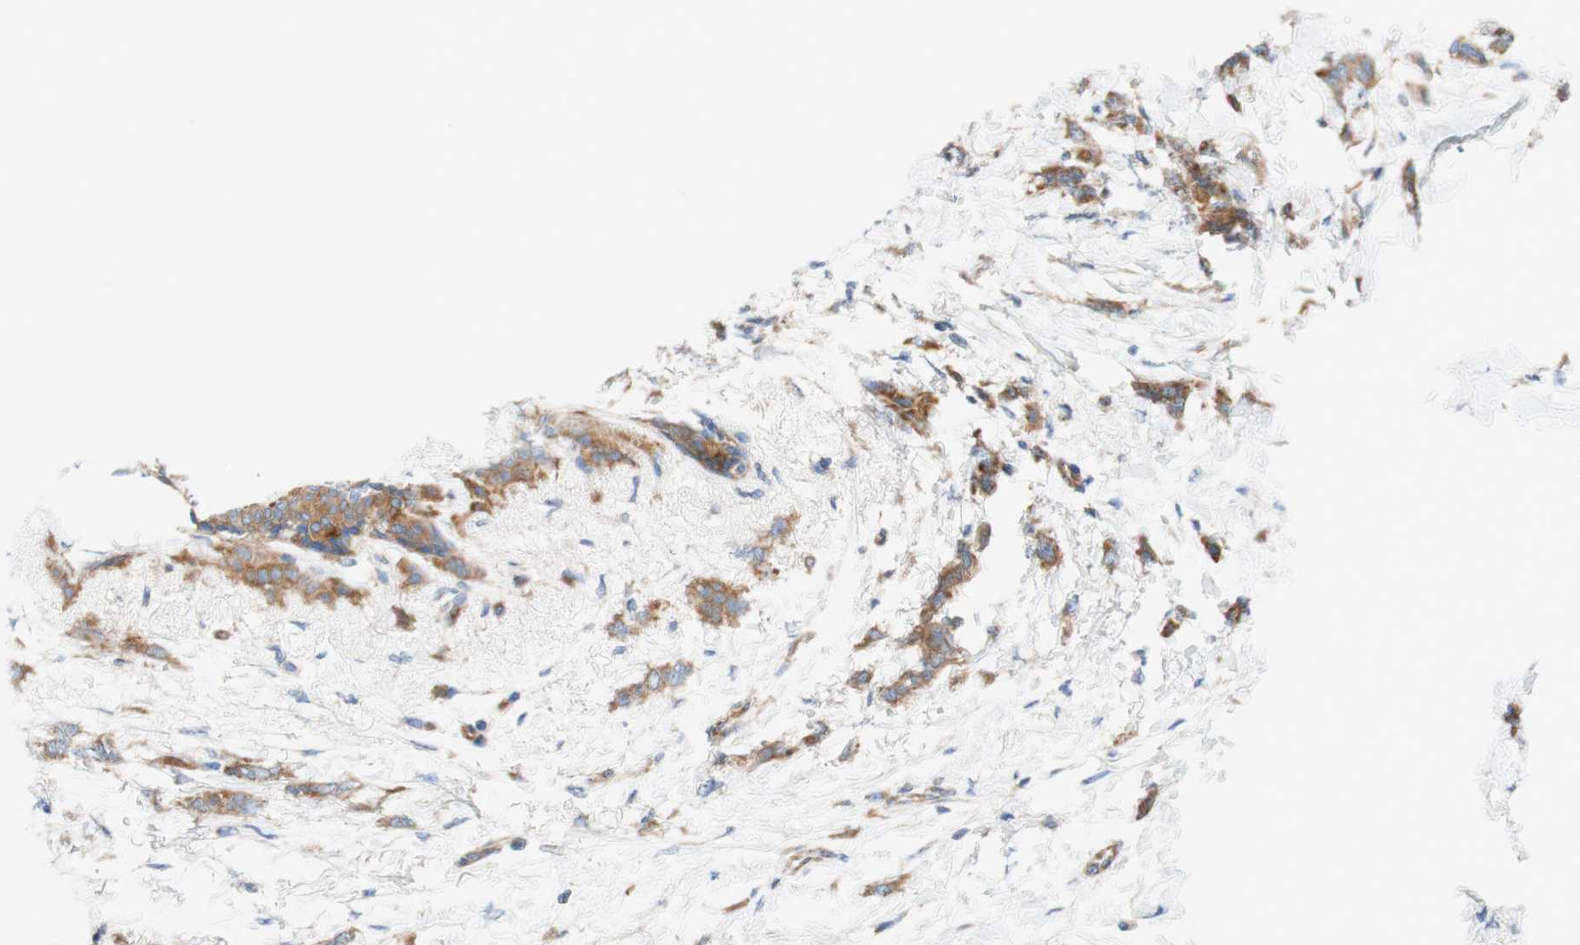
{"staining": {"intensity": "weak", "quantity": ">75%", "location": "cytoplasmic/membranous"}, "tissue": "breast cancer", "cell_type": "Tumor cells", "image_type": "cancer", "snomed": [{"axis": "morphology", "description": "Lobular carcinoma, in situ"}, {"axis": "morphology", "description": "Lobular carcinoma"}, {"axis": "topography", "description": "Breast"}], "caption": "Breast cancer (lobular carcinoma in situ) was stained to show a protein in brown. There is low levels of weak cytoplasmic/membranous expression in about >75% of tumor cells.", "gene": "STOM", "patient": {"sex": "female", "age": 41}}